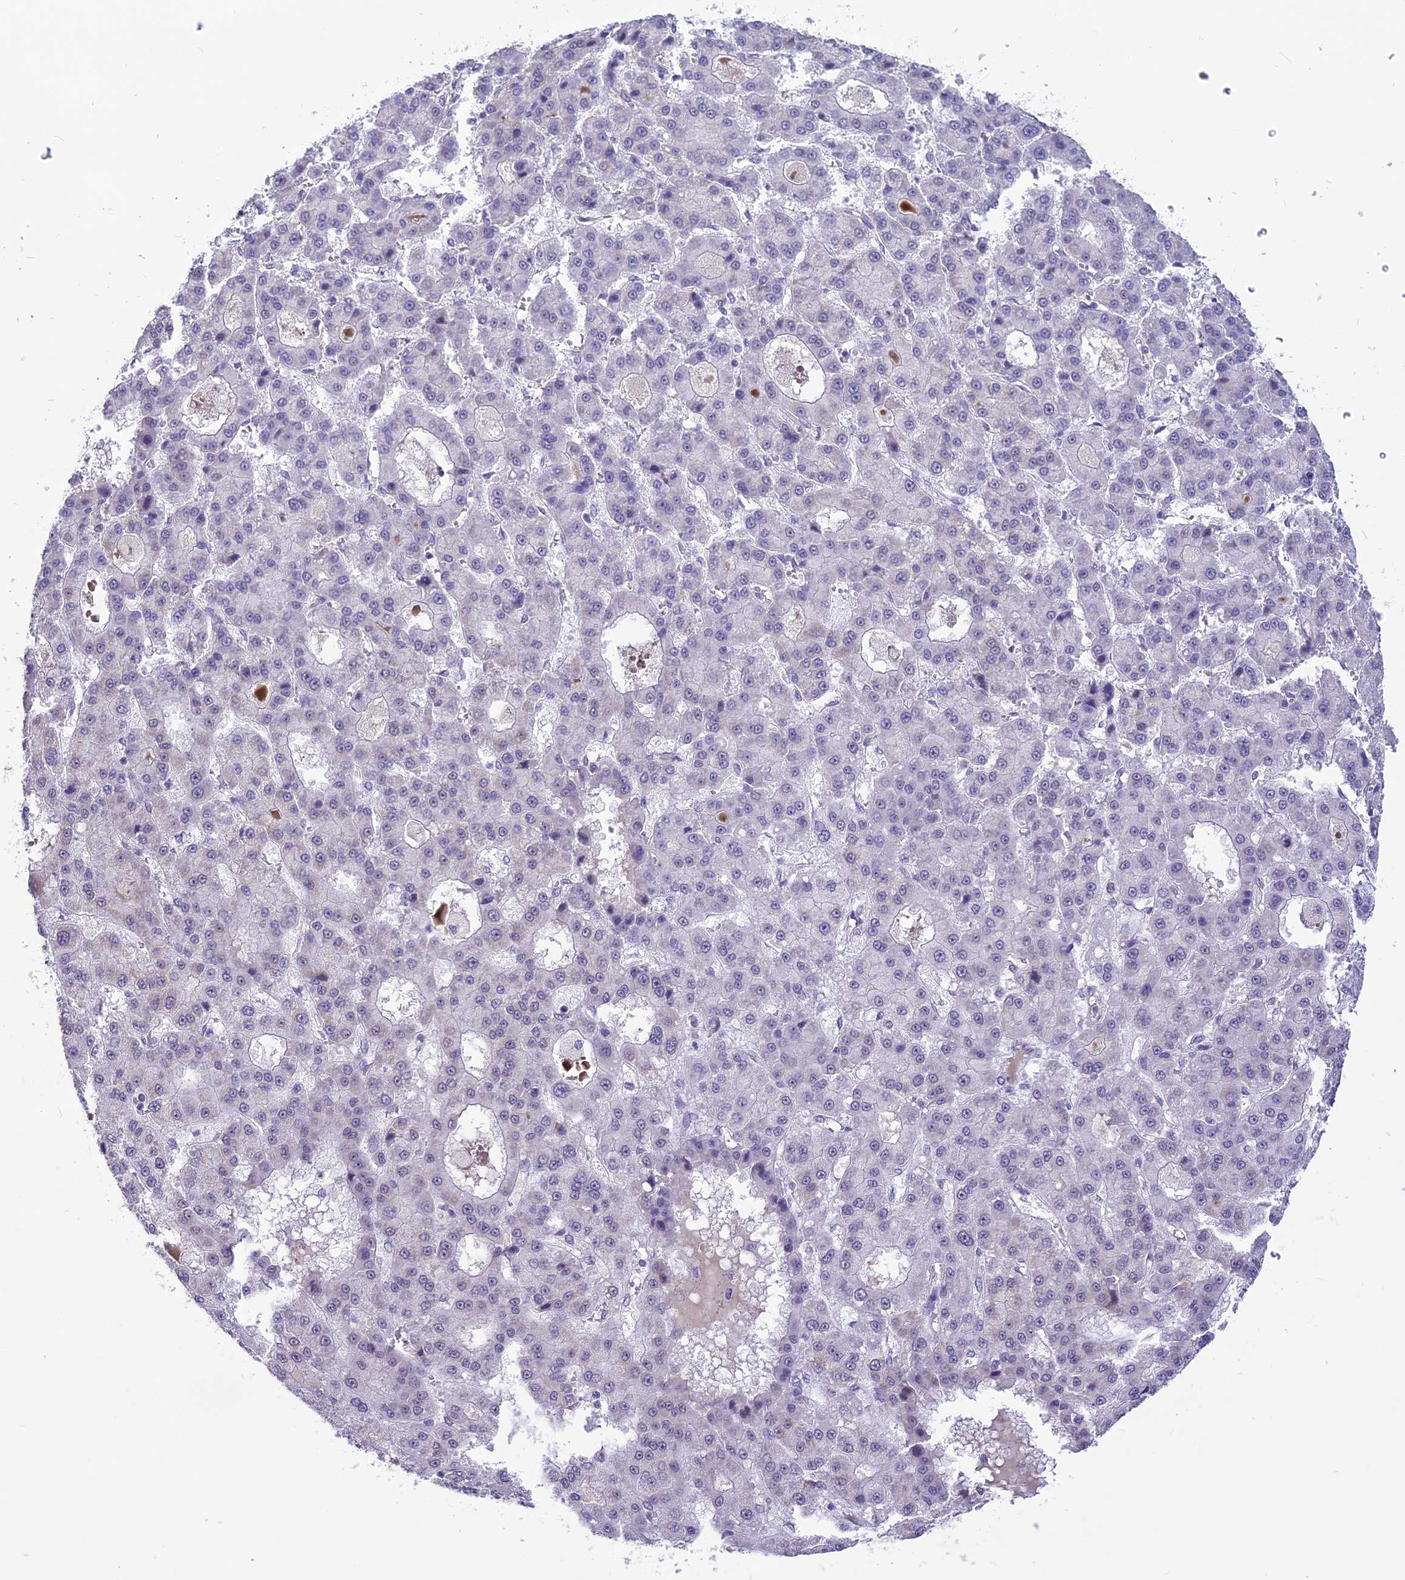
{"staining": {"intensity": "negative", "quantity": "none", "location": "none"}, "tissue": "liver cancer", "cell_type": "Tumor cells", "image_type": "cancer", "snomed": [{"axis": "morphology", "description": "Carcinoma, Hepatocellular, NOS"}, {"axis": "topography", "description": "Liver"}], "caption": "Immunohistochemistry of liver cancer (hepatocellular carcinoma) demonstrates no staining in tumor cells.", "gene": "CMSS1", "patient": {"sex": "male", "age": 70}}